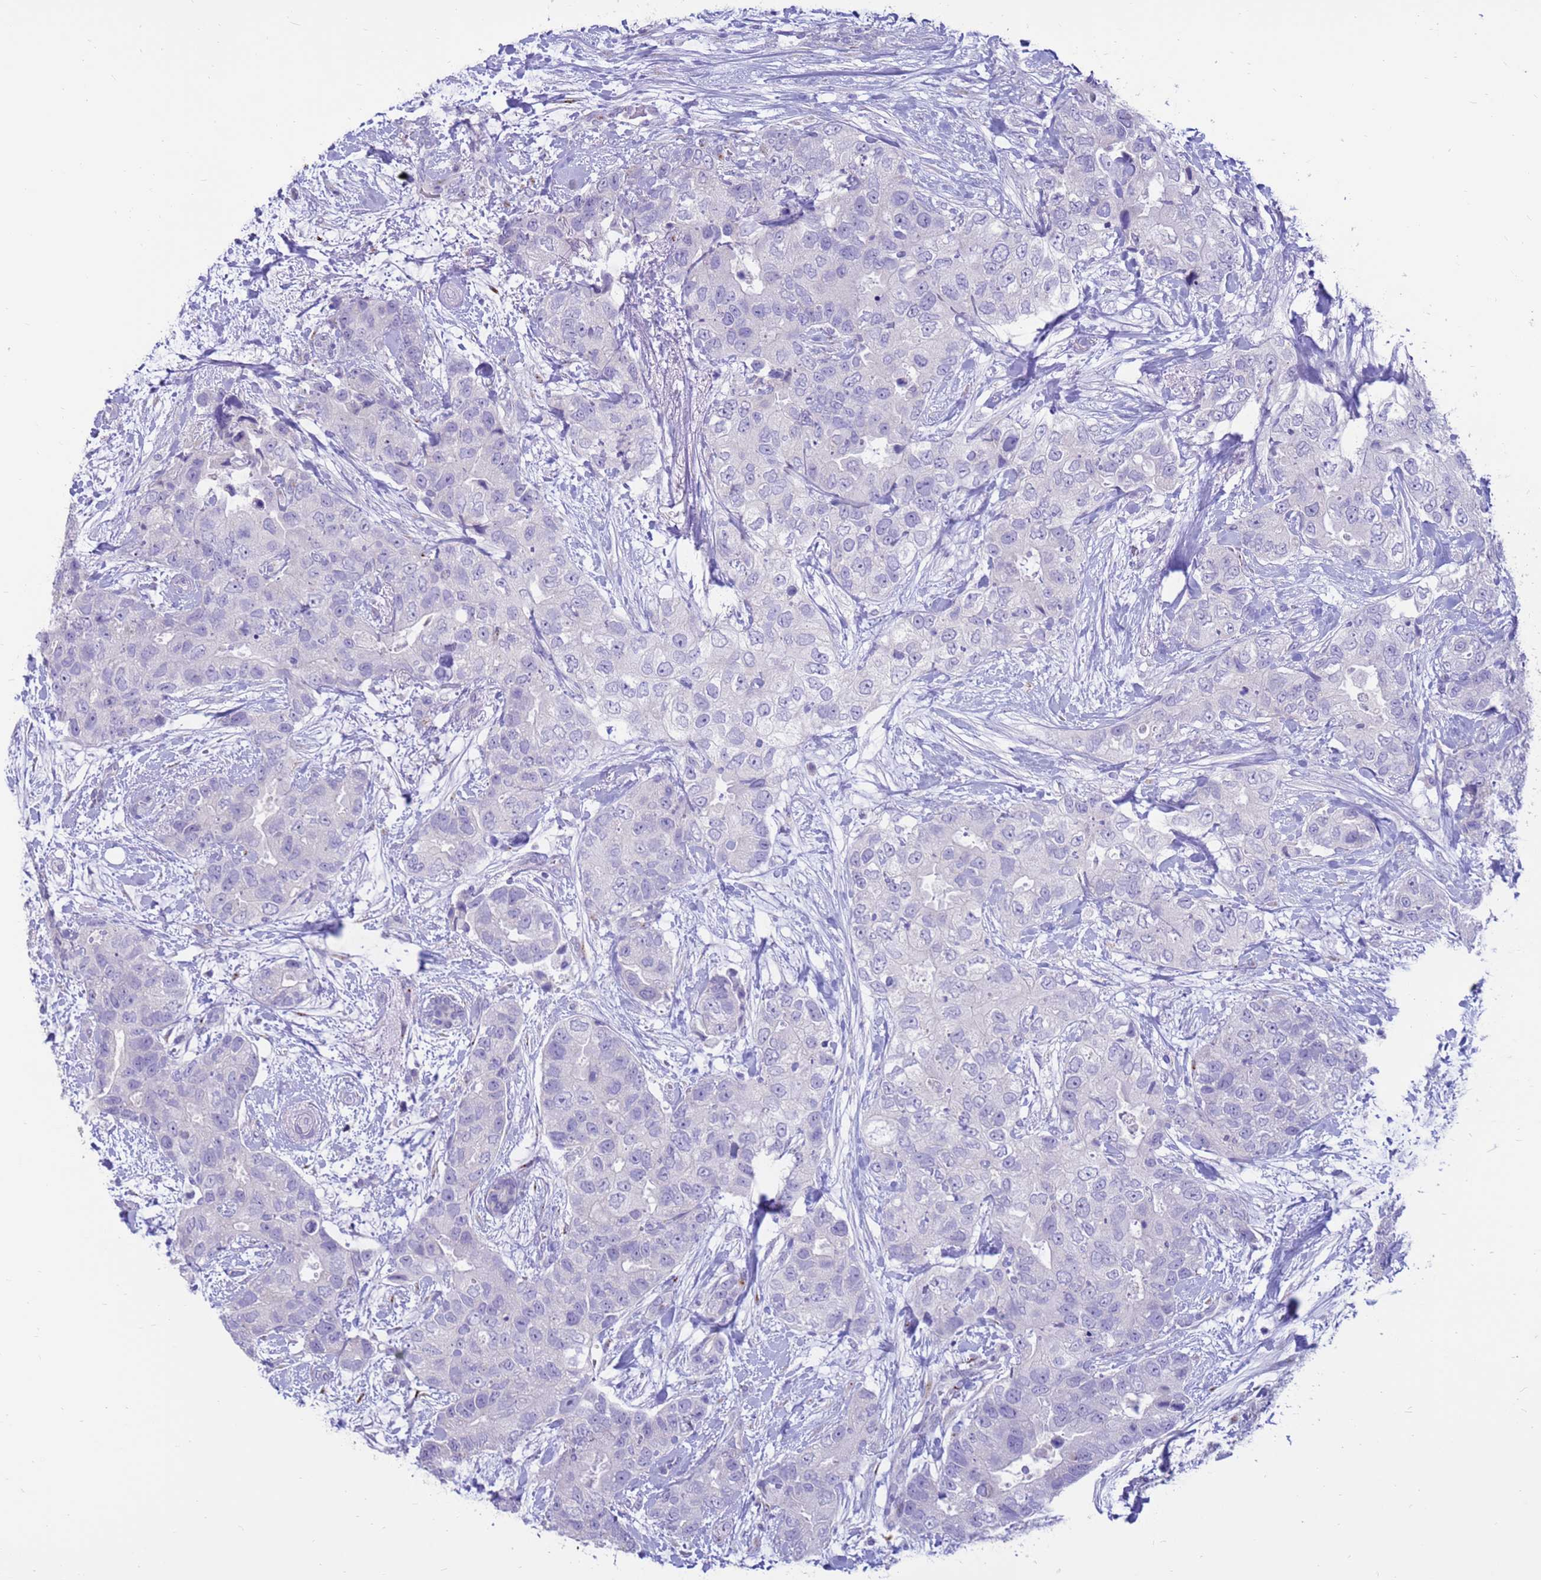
{"staining": {"intensity": "negative", "quantity": "none", "location": "none"}, "tissue": "breast cancer", "cell_type": "Tumor cells", "image_type": "cancer", "snomed": [{"axis": "morphology", "description": "Duct carcinoma"}, {"axis": "topography", "description": "Breast"}], "caption": "Immunohistochemistry micrograph of human breast invasive ductal carcinoma stained for a protein (brown), which reveals no positivity in tumor cells.", "gene": "PDE10A", "patient": {"sex": "female", "age": 62}}